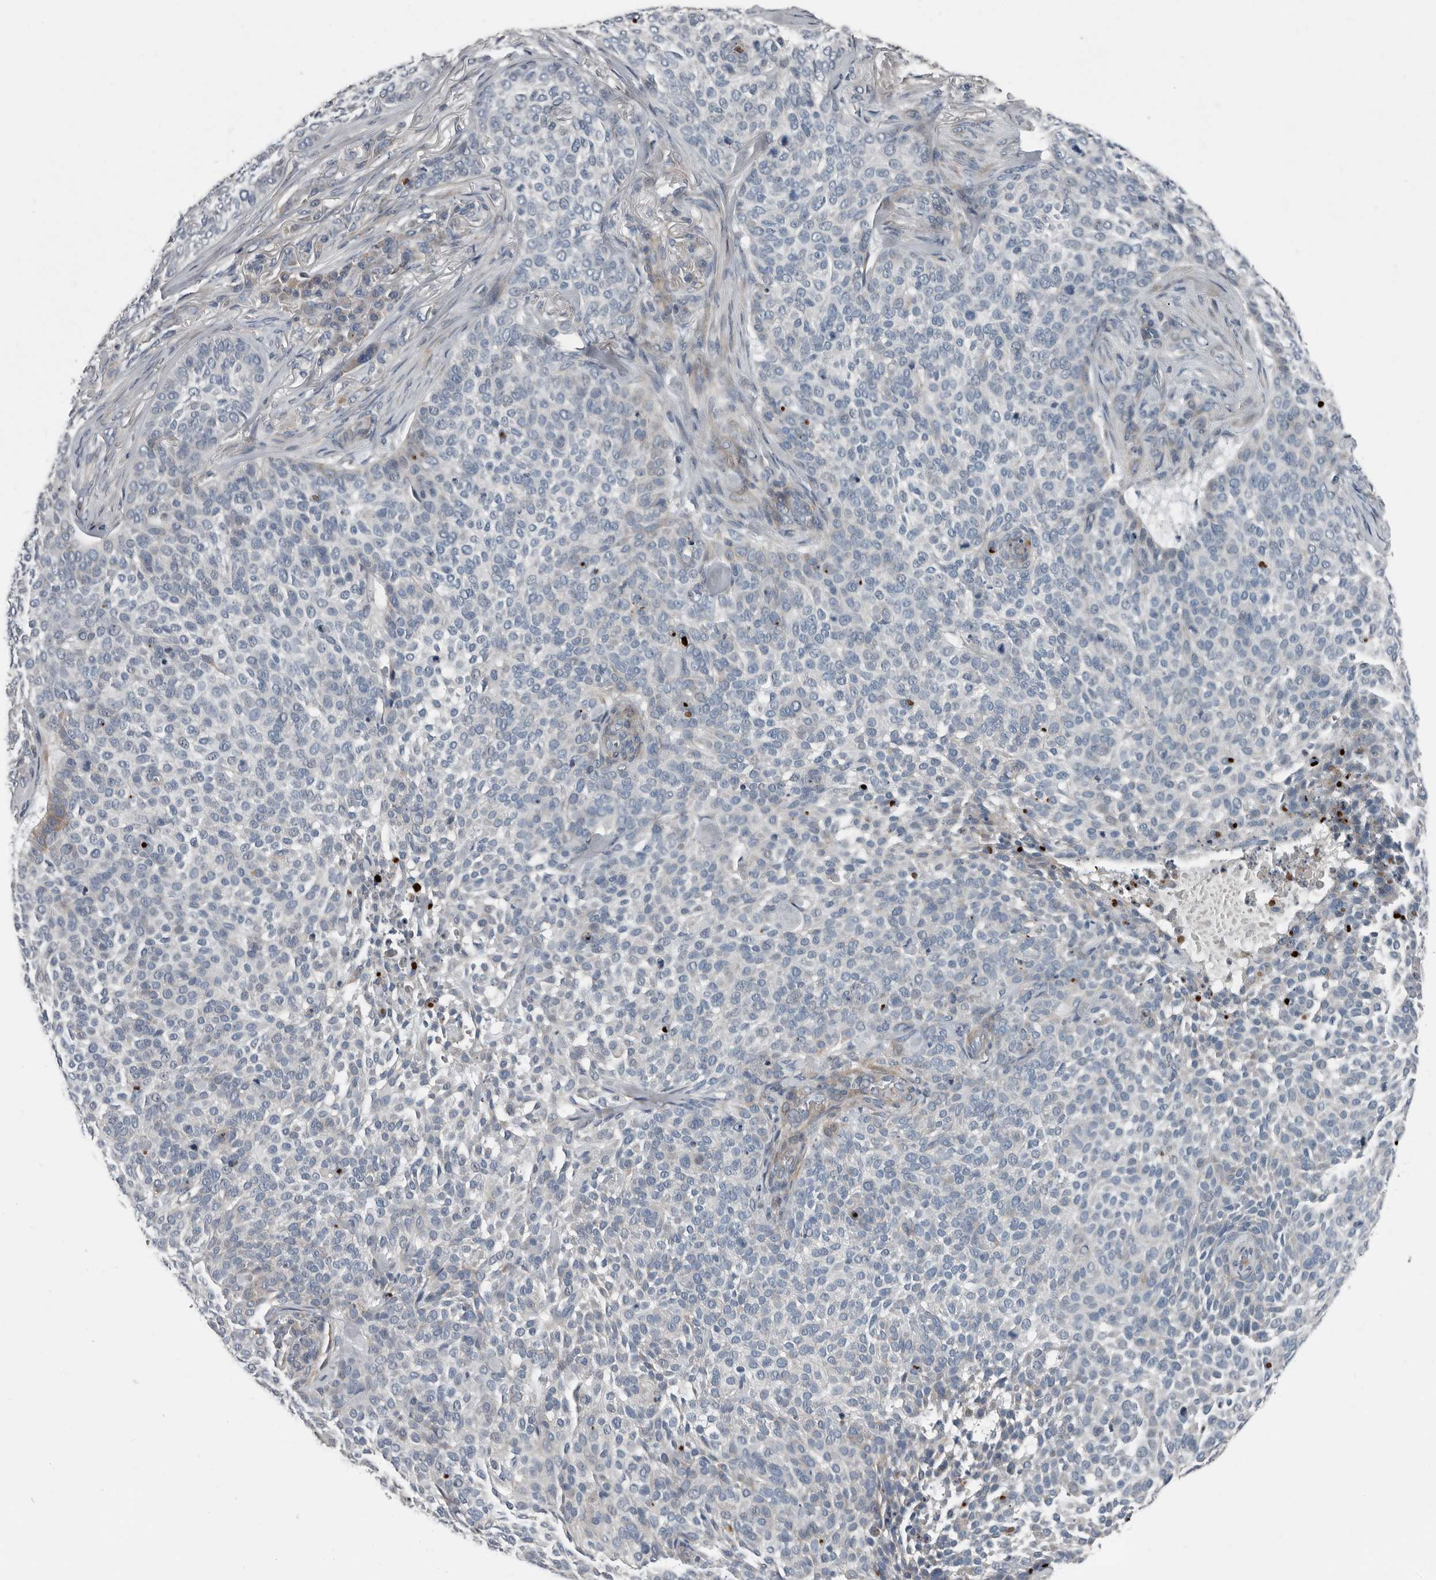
{"staining": {"intensity": "negative", "quantity": "none", "location": "none"}, "tissue": "skin cancer", "cell_type": "Tumor cells", "image_type": "cancer", "snomed": [{"axis": "morphology", "description": "Basal cell carcinoma"}, {"axis": "topography", "description": "Skin"}], "caption": "This is a image of immunohistochemistry staining of skin basal cell carcinoma, which shows no positivity in tumor cells. The staining is performed using DAB brown chromogen with nuclei counter-stained in using hematoxylin.", "gene": "DPY19L4", "patient": {"sex": "female", "age": 64}}